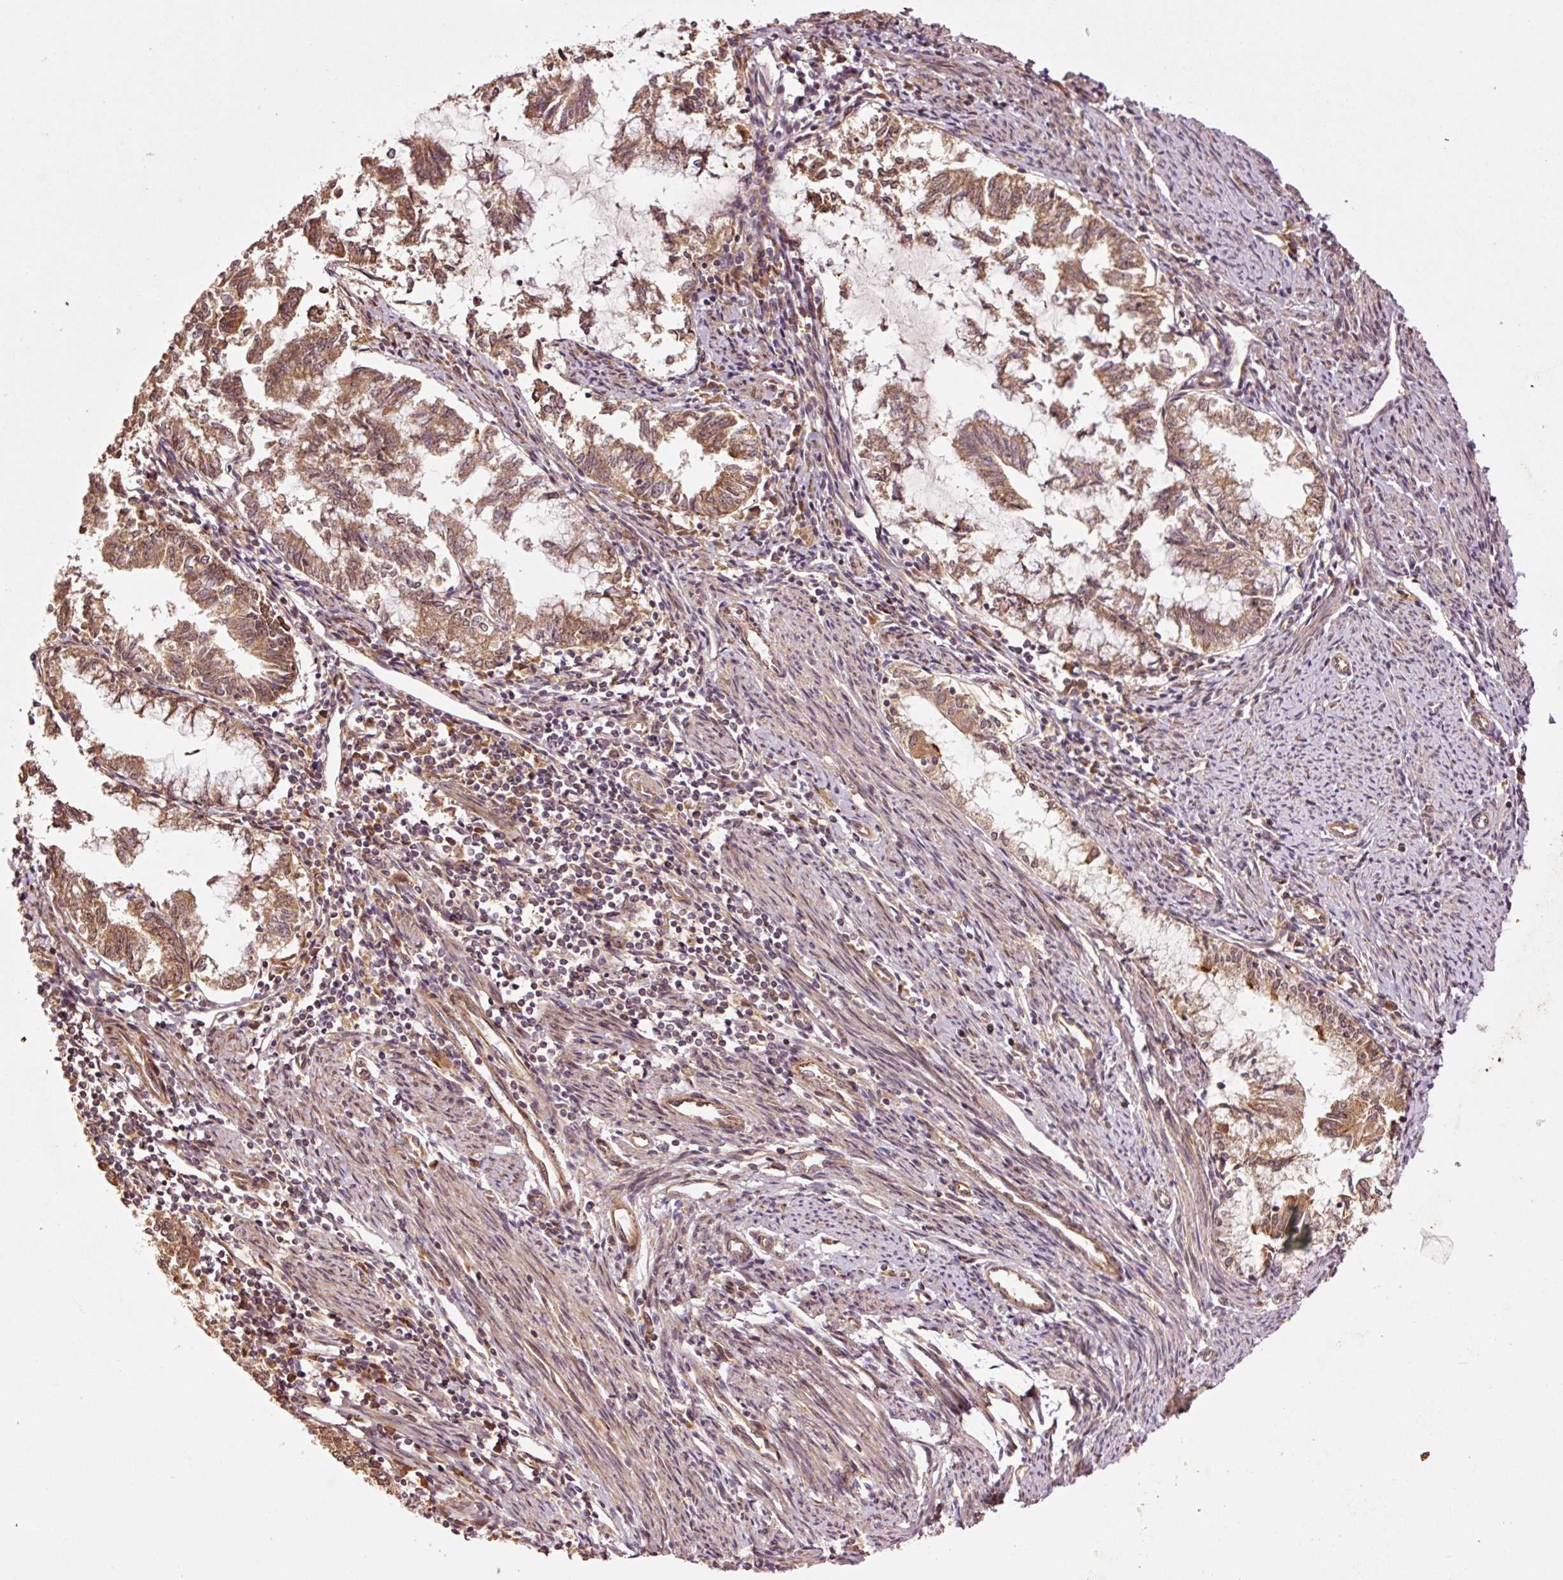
{"staining": {"intensity": "moderate", "quantity": ">75%", "location": "cytoplasmic/membranous,nuclear"}, "tissue": "endometrial cancer", "cell_type": "Tumor cells", "image_type": "cancer", "snomed": [{"axis": "morphology", "description": "Adenocarcinoma, NOS"}, {"axis": "topography", "description": "Endometrium"}], "caption": "Protein expression by IHC reveals moderate cytoplasmic/membranous and nuclear positivity in approximately >75% of tumor cells in endometrial adenocarcinoma.", "gene": "OXER1", "patient": {"sex": "female", "age": 79}}